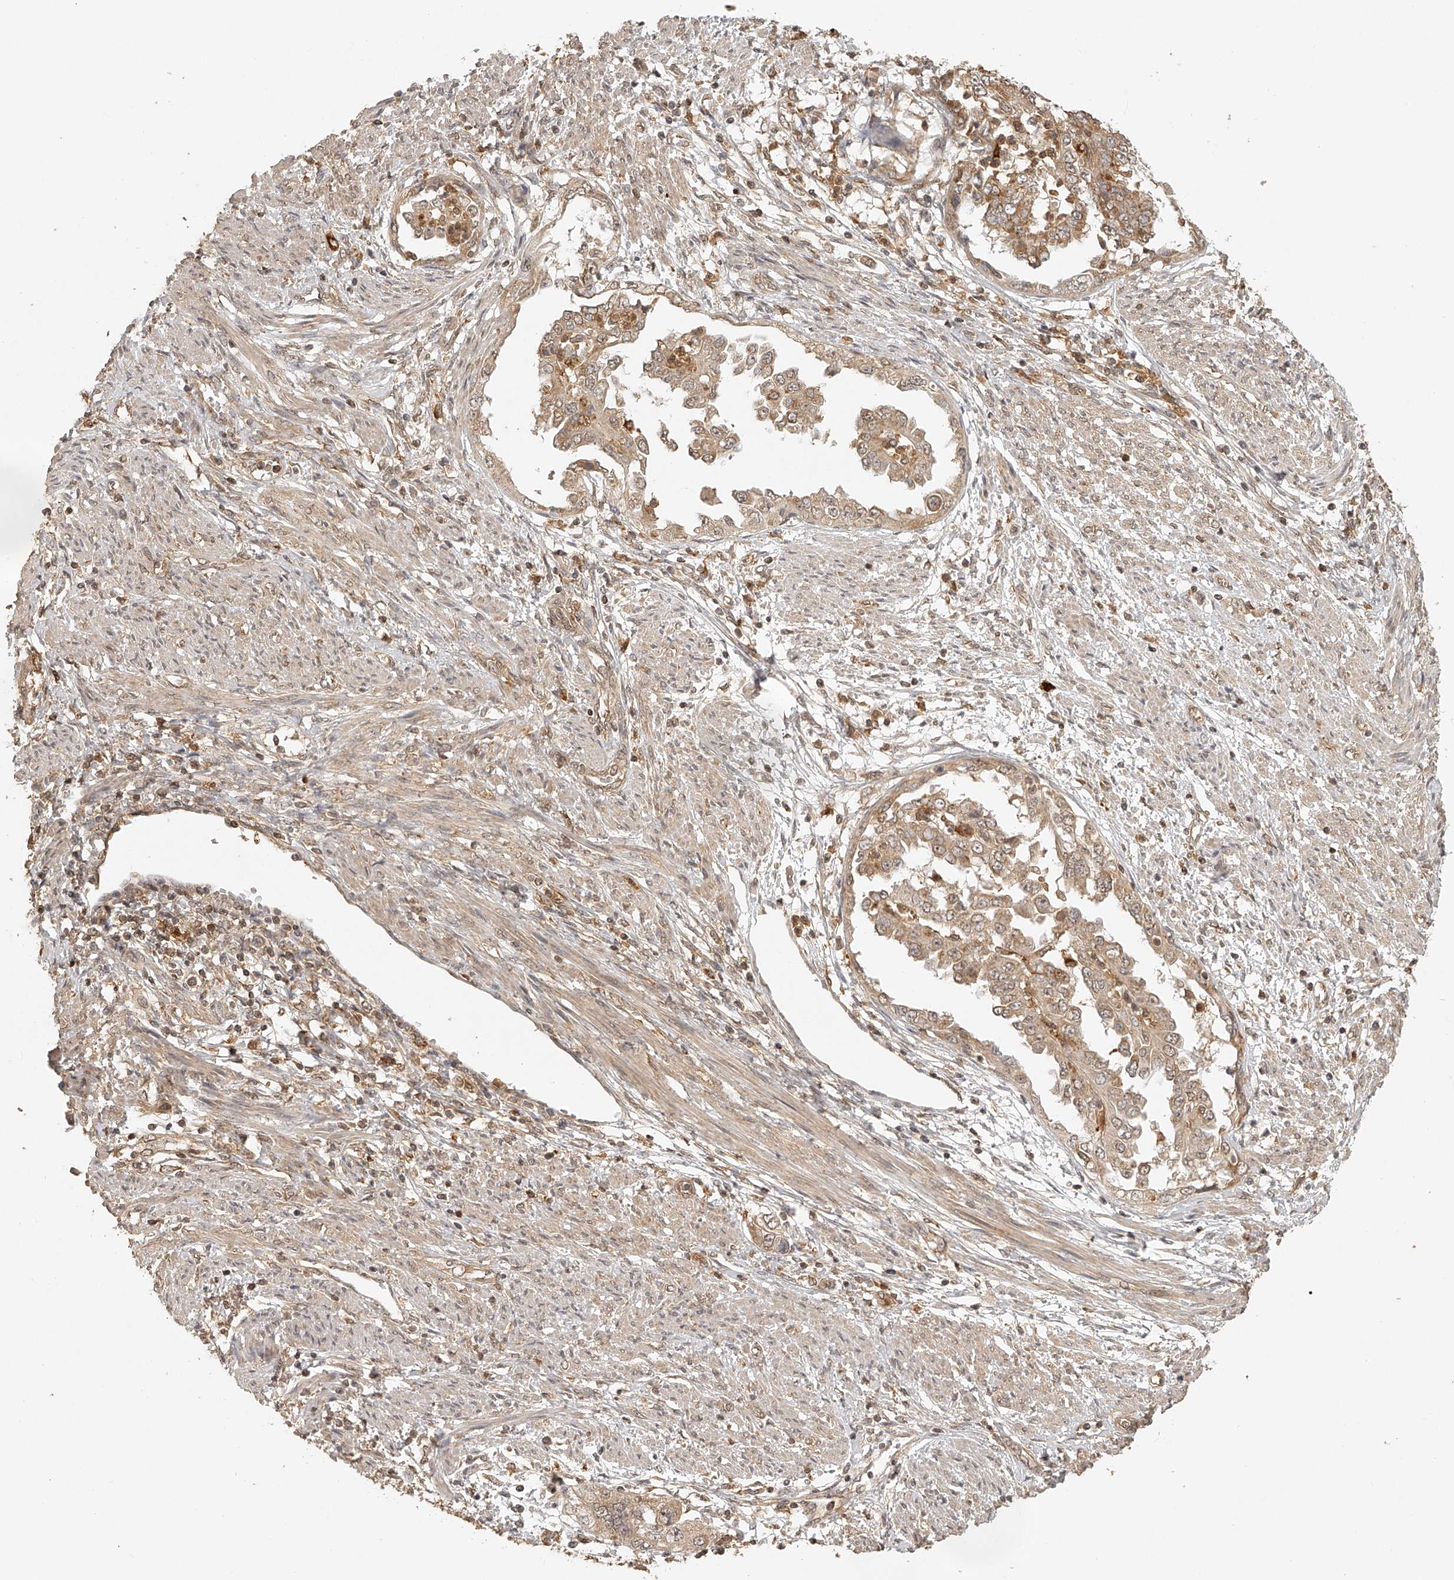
{"staining": {"intensity": "moderate", "quantity": ">75%", "location": "cytoplasmic/membranous"}, "tissue": "endometrial cancer", "cell_type": "Tumor cells", "image_type": "cancer", "snomed": [{"axis": "morphology", "description": "Adenocarcinoma, NOS"}, {"axis": "topography", "description": "Endometrium"}], "caption": "A brown stain highlights moderate cytoplasmic/membranous expression of a protein in human adenocarcinoma (endometrial) tumor cells.", "gene": "BCL2L11", "patient": {"sex": "female", "age": 85}}